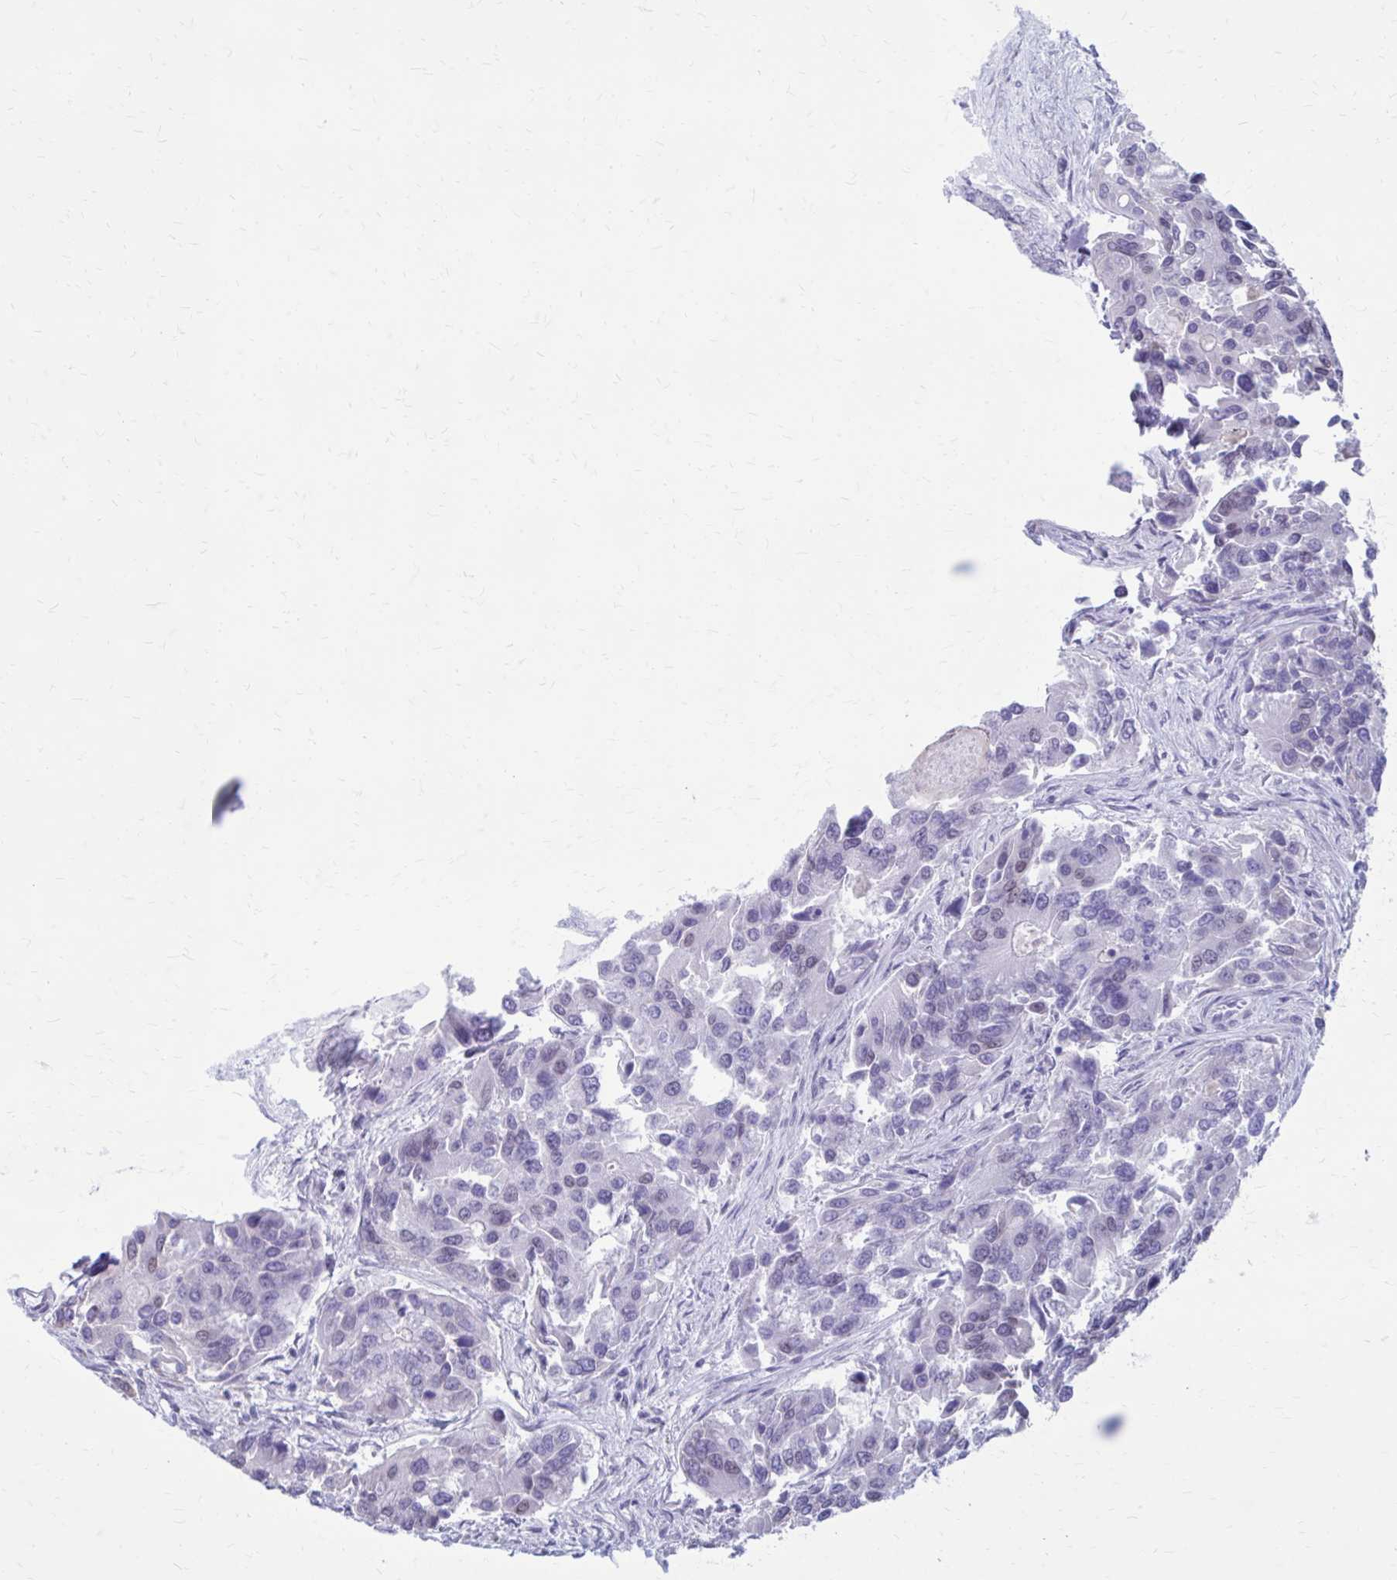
{"staining": {"intensity": "negative", "quantity": "none", "location": "none"}, "tissue": "colorectal cancer", "cell_type": "Tumor cells", "image_type": "cancer", "snomed": [{"axis": "morphology", "description": "Adenocarcinoma, NOS"}, {"axis": "topography", "description": "Colon"}], "caption": "IHC image of colorectal adenocarcinoma stained for a protein (brown), which displays no positivity in tumor cells.", "gene": "PROSER1", "patient": {"sex": "female", "age": 67}}